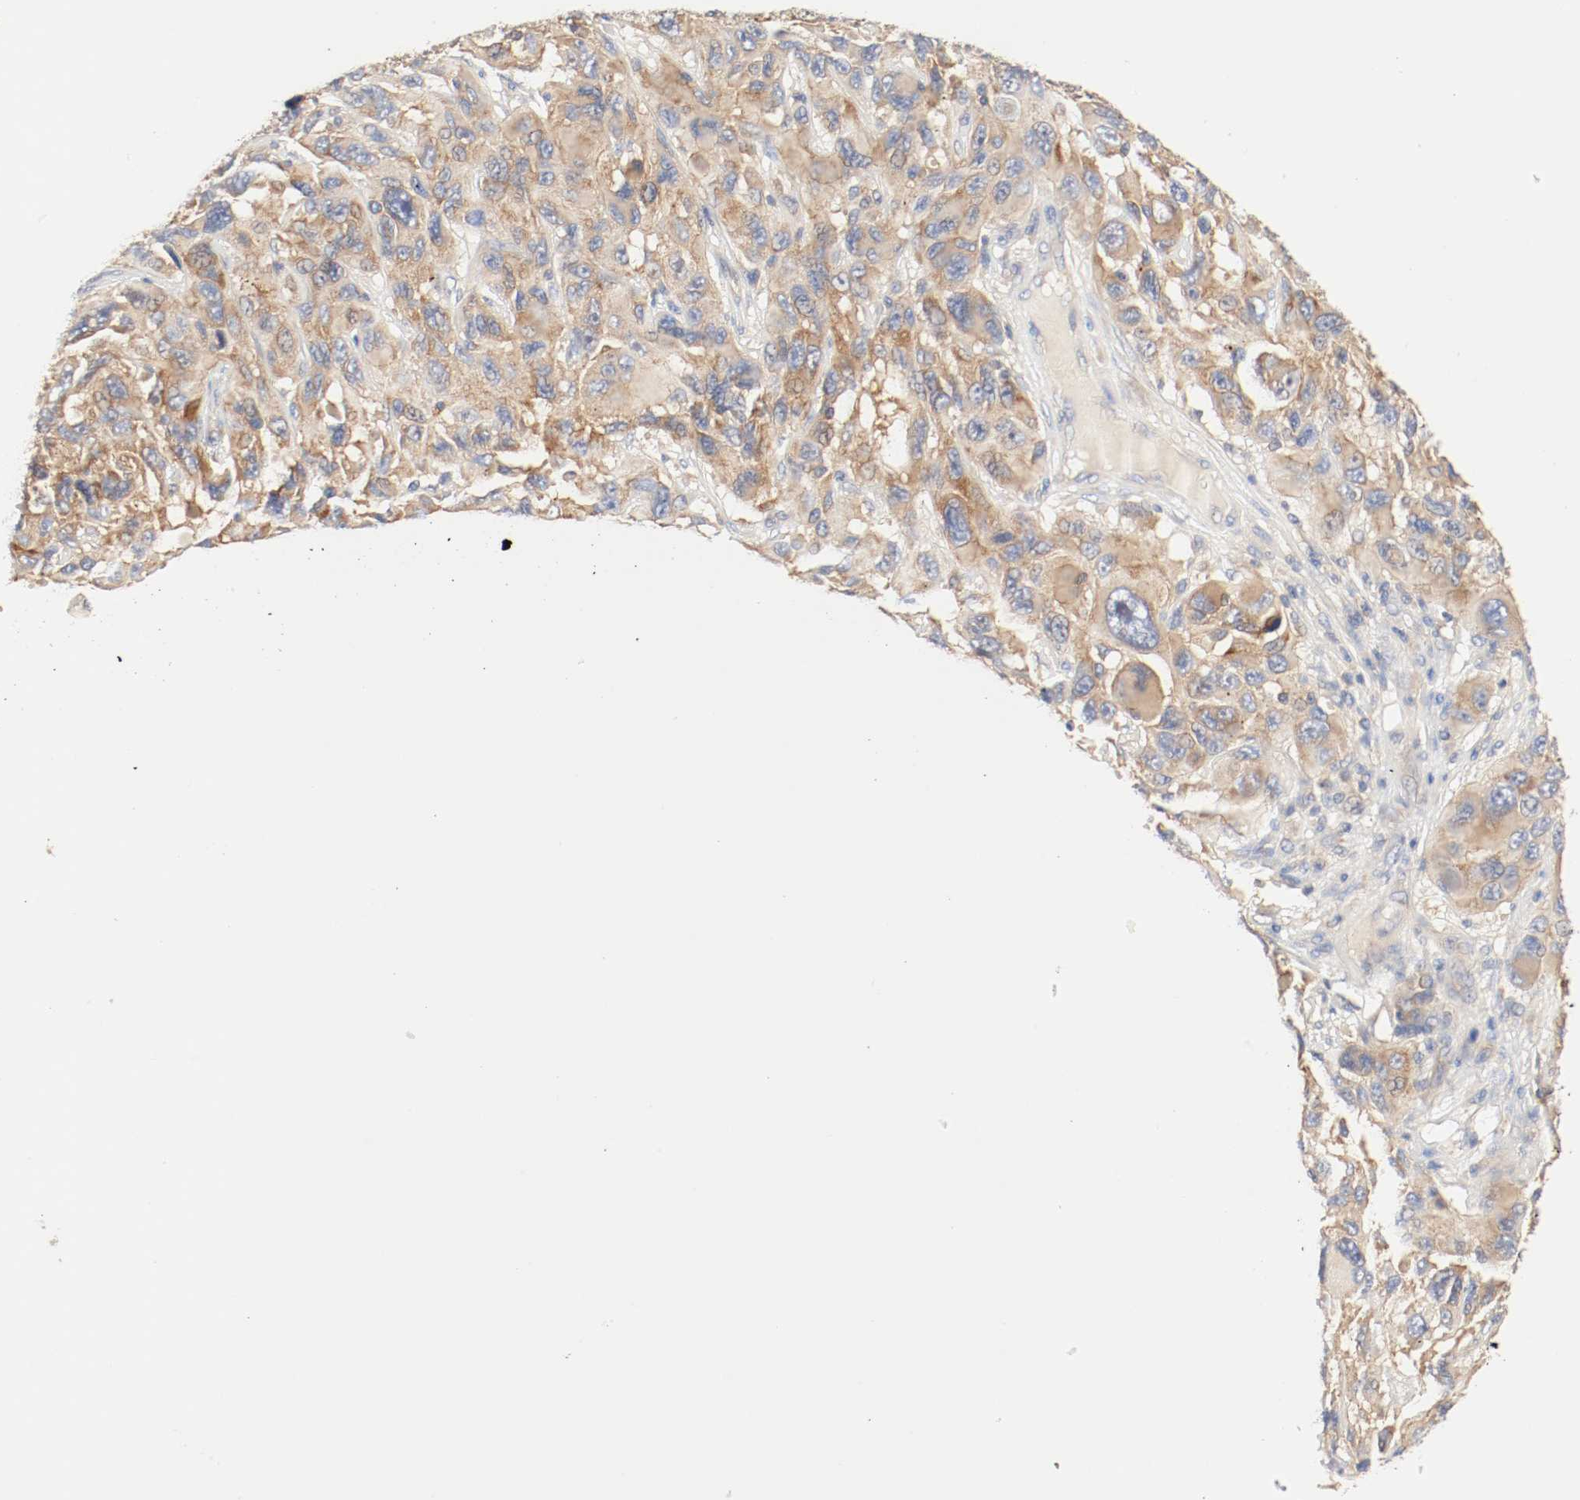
{"staining": {"intensity": "moderate", "quantity": ">75%", "location": "cytoplasmic/membranous"}, "tissue": "melanoma", "cell_type": "Tumor cells", "image_type": "cancer", "snomed": [{"axis": "morphology", "description": "Malignant melanoma, NOS"}, {"axis": "topography", "description": "Skin"}], "caption": "This is a histology image of IHC staining of melanoma, which shows moderate expression in the cytoplasmic/membranous of tumor cells.", "gene": "GIT1", "patient": {"sex": "male", "age": 53}}